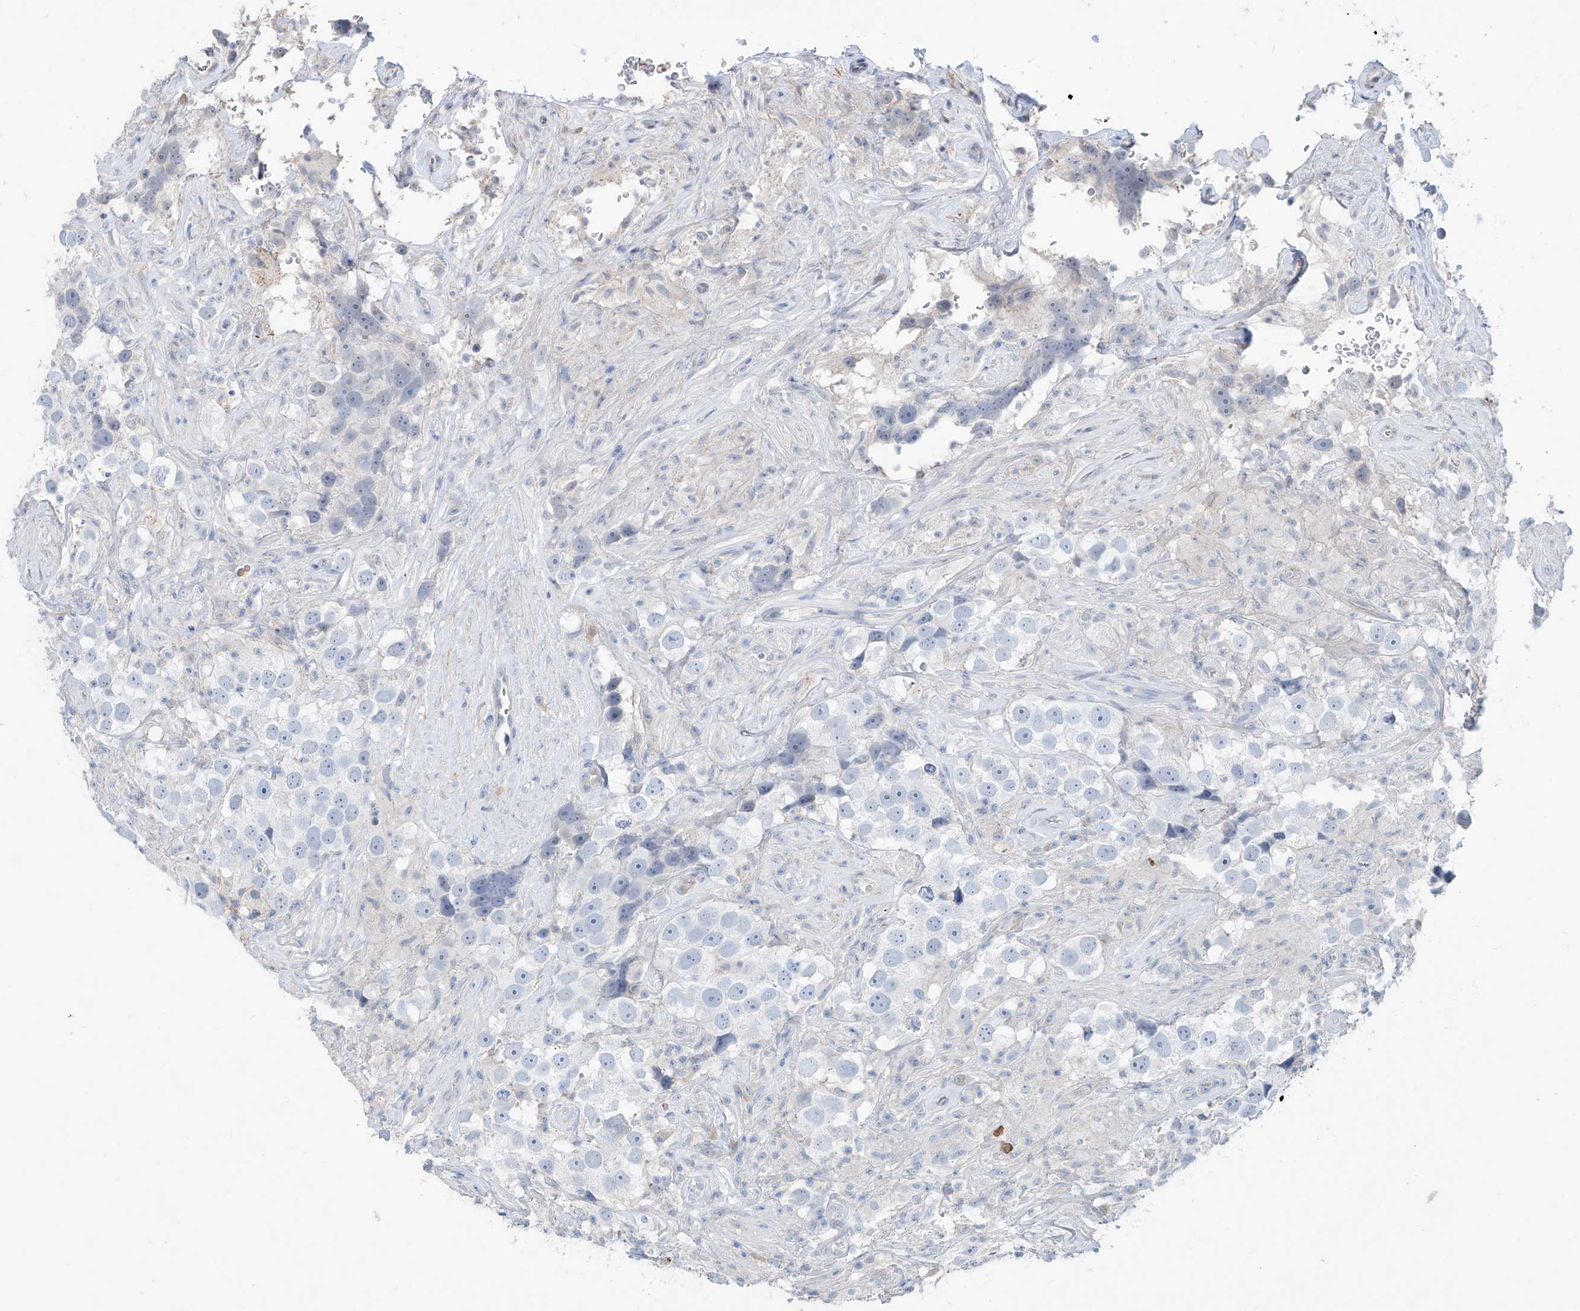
{"staining": {"intensity": "negative", "quantity": "none", "location": "none"}, "tissue": "testis cancer", "cell_type": "Tumor cells", "image_type": "cancer", "snomed": [{"axis": "morphology", "description": "Seminoma, NOS"}, {"axis": "topography", "description": "Testis"}], "caption": "IHC micrograph of neoplastic tissue: human seminoma (testis) stained with DAB (3,3'-diaminobenzidine) exhibits no significant protein staining in tumor cells.", "gene": "ANKRD34A", "patient": {"sex": "male", "age": 49}}